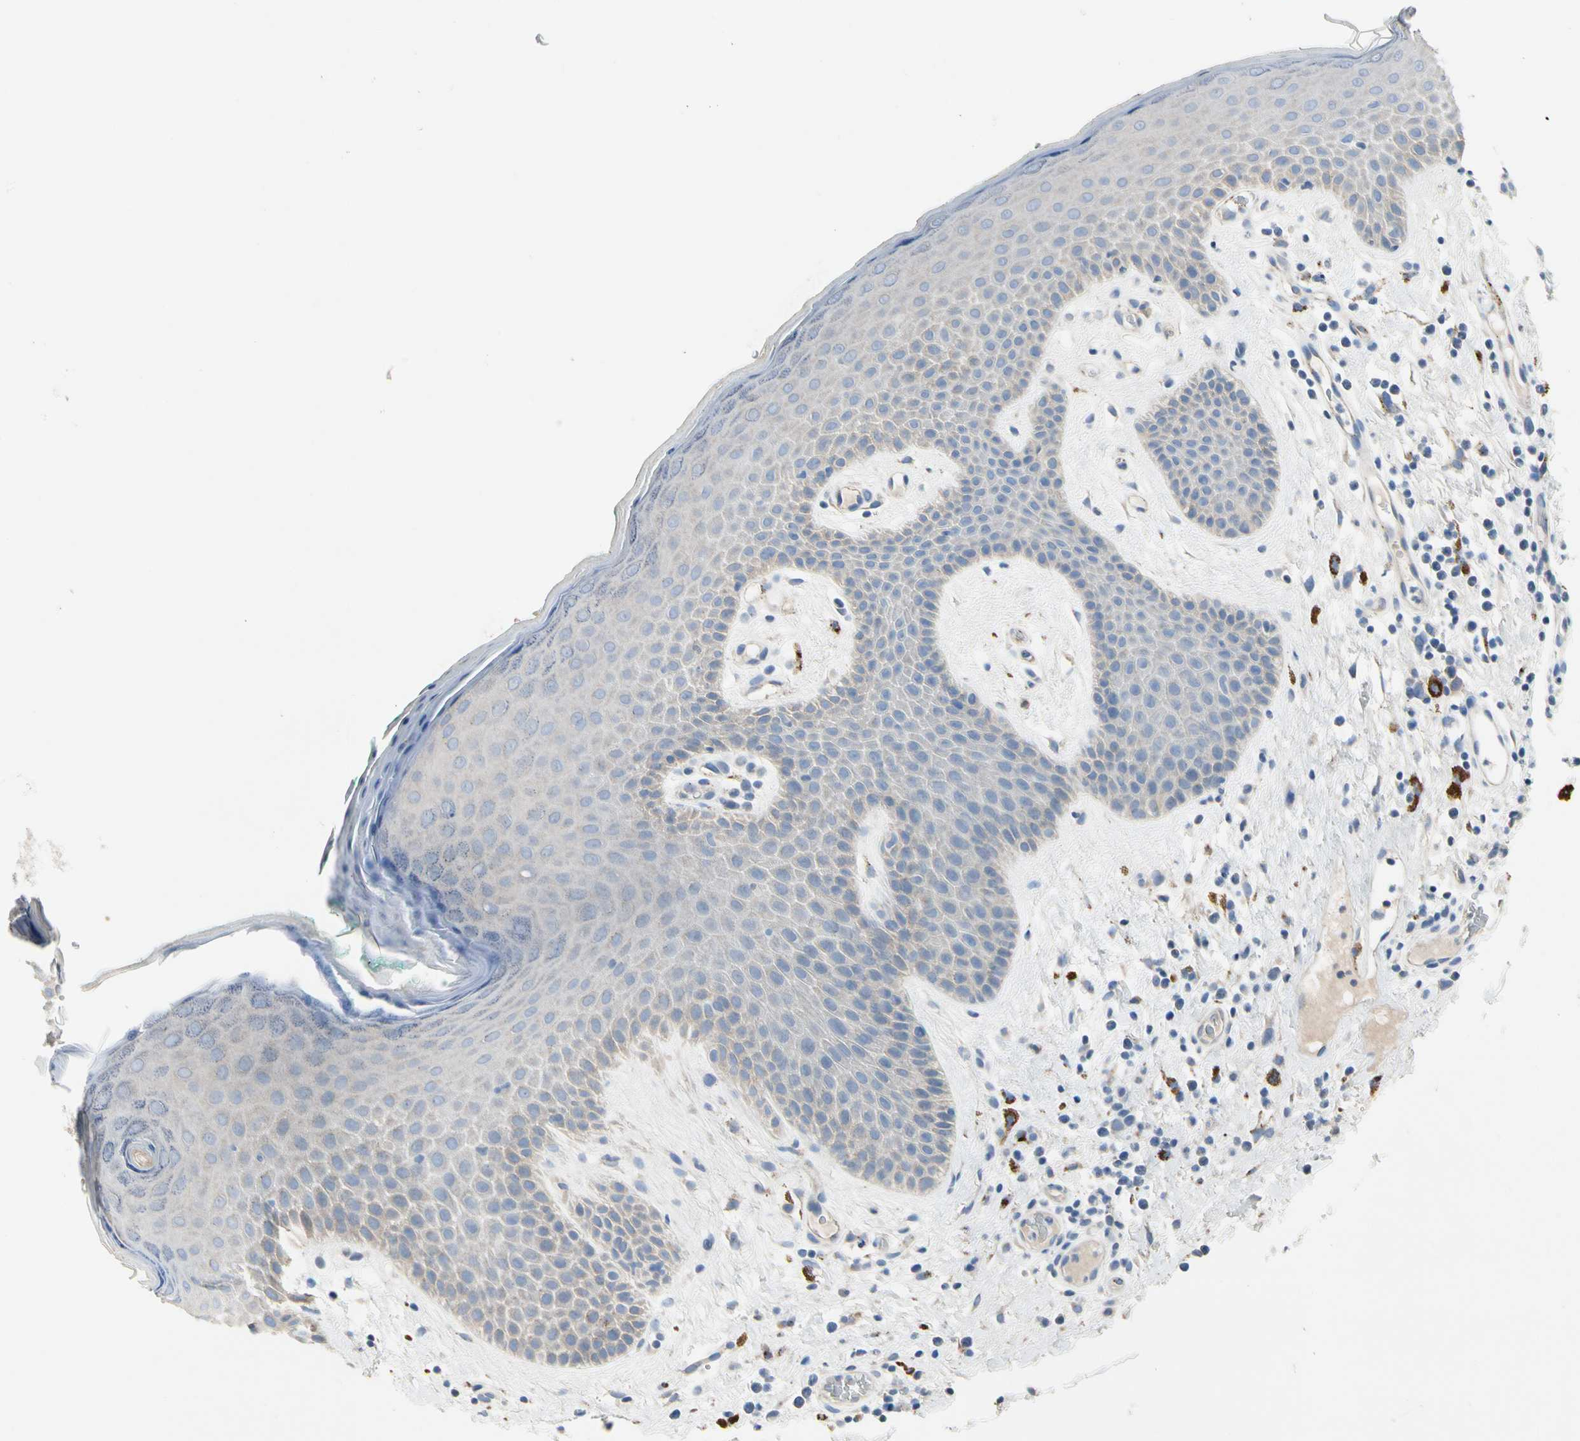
{"staining": {"intensity": "weak", "quantity": "25%-75%", "location": "cytoplasmic/membranous"}, "tissue": "skin", "cell_type": "Epidermal cells", "image_type": "normal", "snomed": [{"axis": "morphology", "description": "Normal tissue, NOS"}, {"axis": "topography", "description": "Anal"}], "caption": "Skin stained for a protein exhibits weak cytoplasmic/membranous positivity in epidermal cells. The protein of interest is stained brown, and the nuclei are stained in blue (DAB IHC with brightfield microscopy, high magnification).", "gene": "RETSAT", "patient": {"sex": "male", "age": 74}}